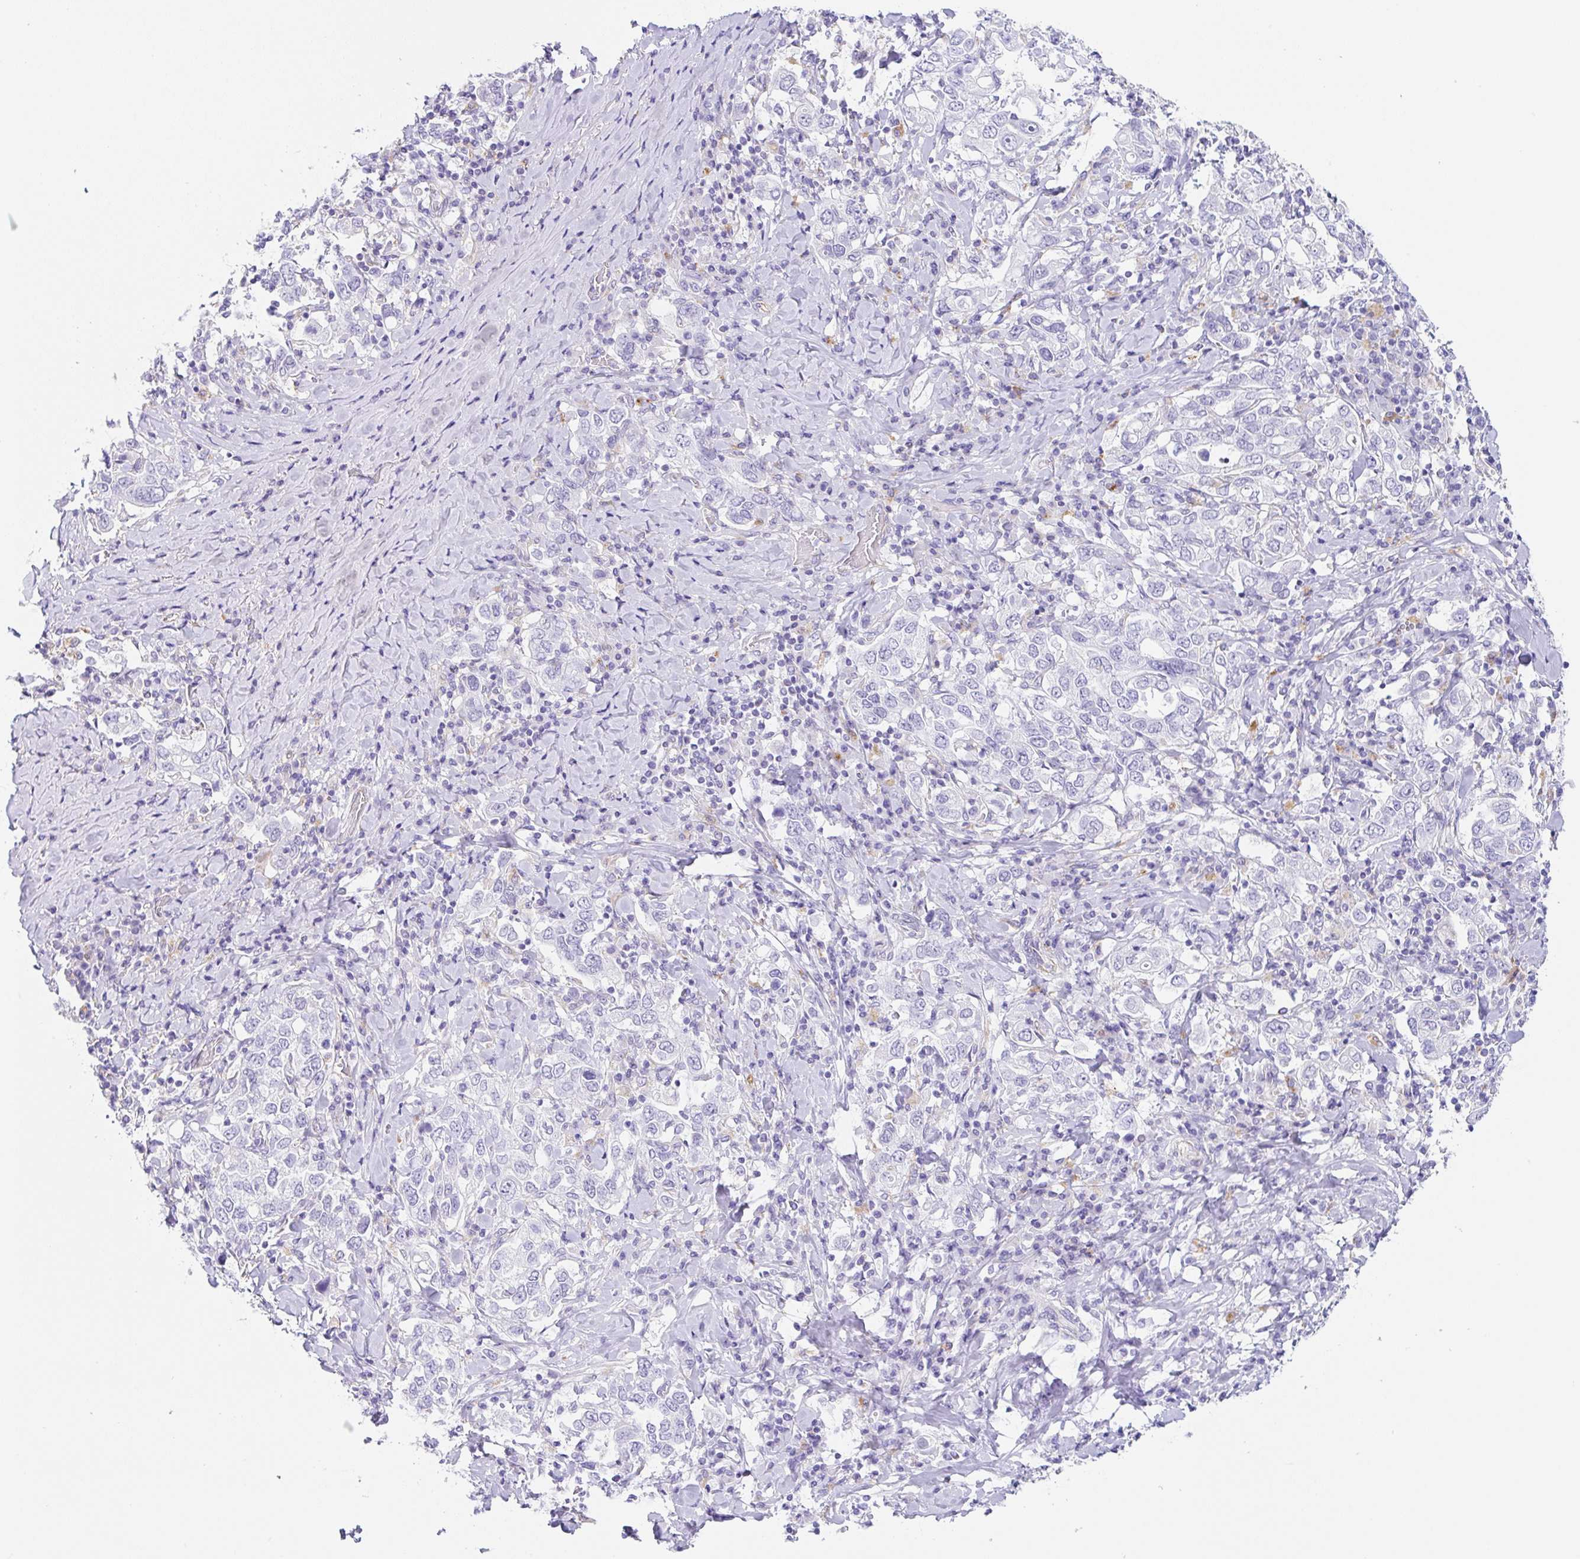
{"staining": {"intensity": "negative", "quantity": "none", "location": "none"}, "tissue": "stomach cancer", "cell_type": "Tumor cells", "image_type": "cancer", "snomed": [{"axis": "morphology", "description": "Adenocarcinoma, NOS"}, {"axis": "topography", "description": "Stomach, upper"}], "caption": "Human stomach cancer (adenocarcinoma) stained for a protein using IHC shows no positivity in tumor cells.", "gene": "DKK4", "patient": {"sex": "male", "age": 62}}